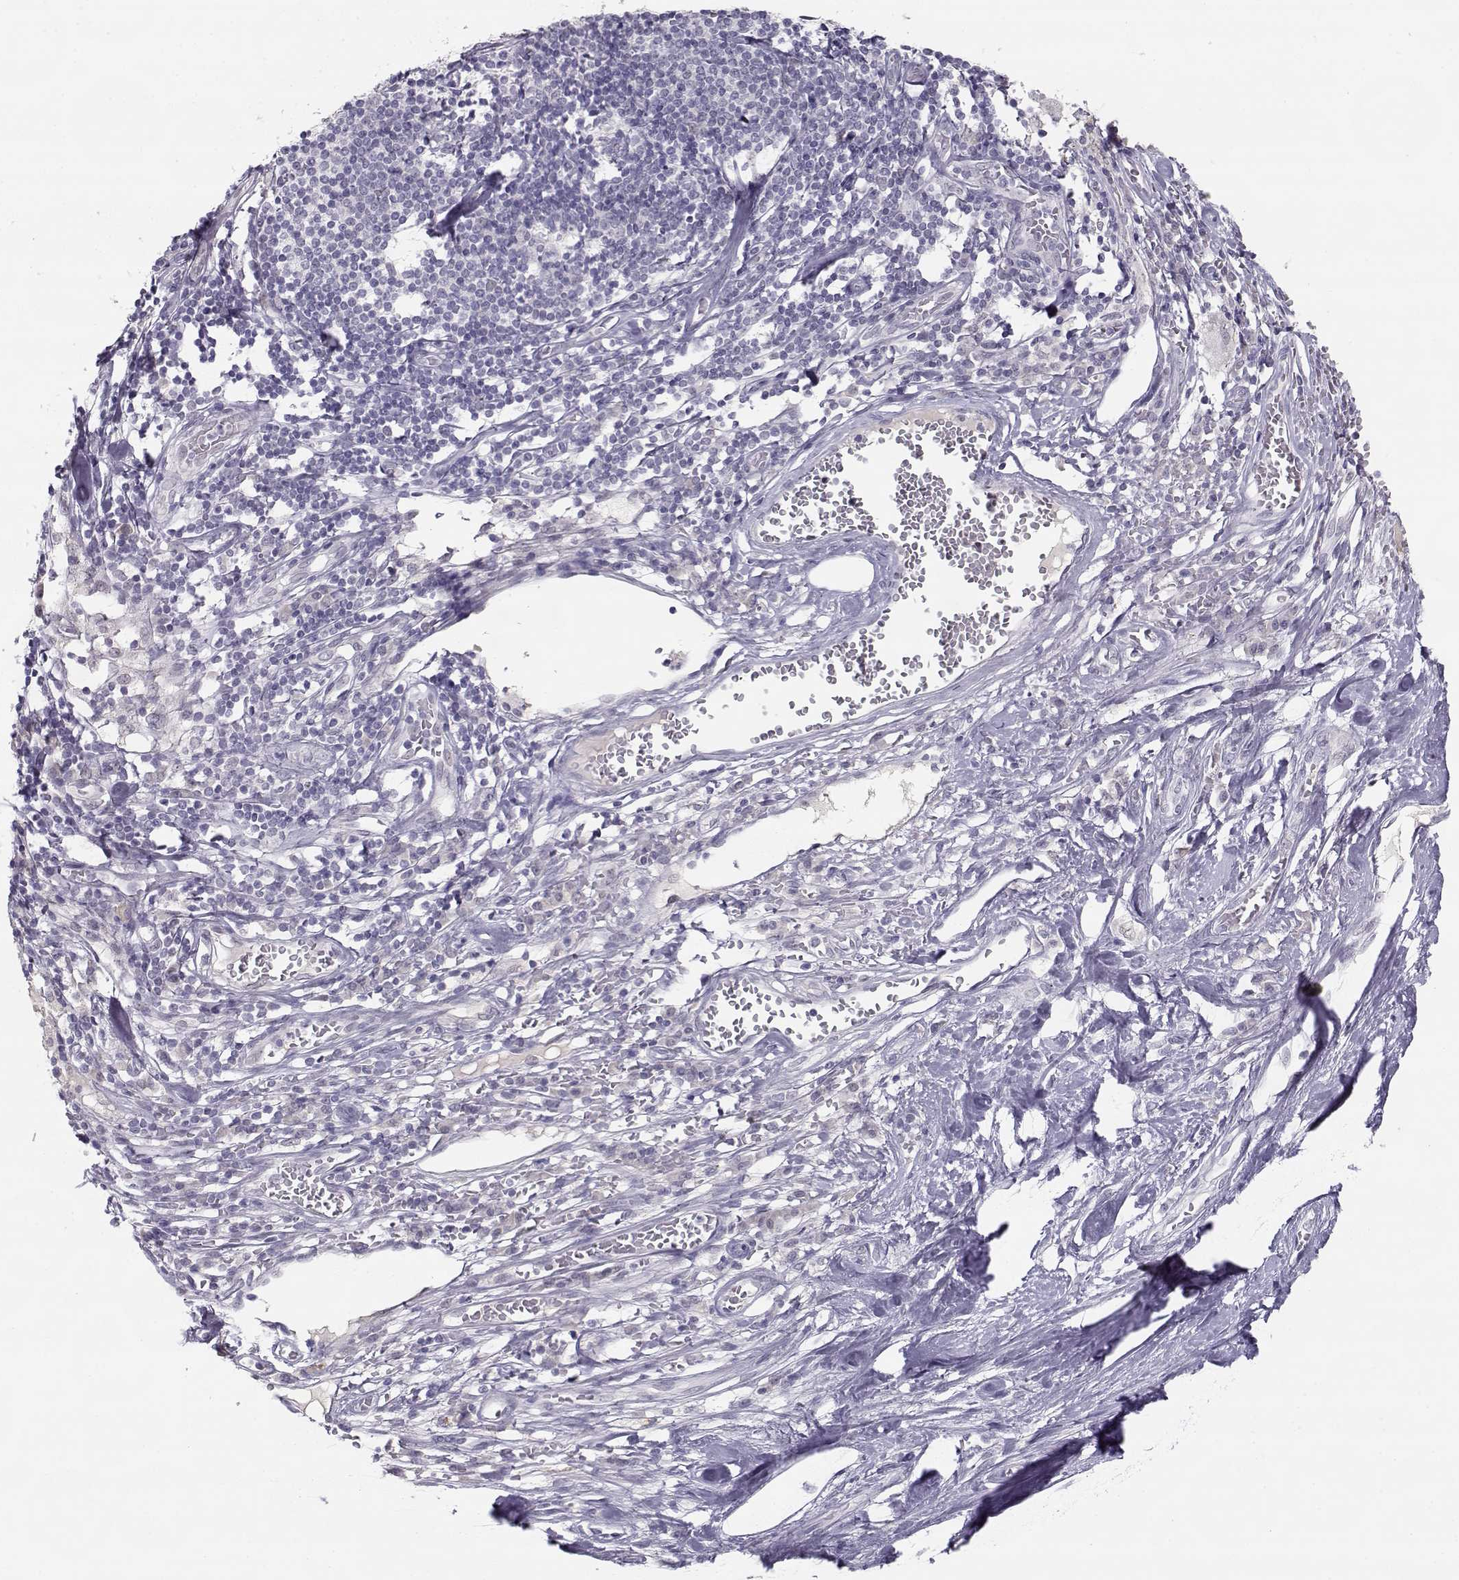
{"staining": {"intensity": "negative", "quantity": "none", "location": "none"}, "tissue": "melanoma", "cell_type": "Tumor cells", "image_type": "cancer", "snomed": [{"axis": "morphology", "description": "Malignant melanoma, Metastatic site"}, {"axis": "topography", "description": "Lymph node"}], "caption": "Photomicrograph shows no significant protein expression in tumor cells of malignant melanoma (metastatic site). Nuclei are stained in blue.", "gene": "C16orf86", "patient": {"sex": "female", "age": 64}}